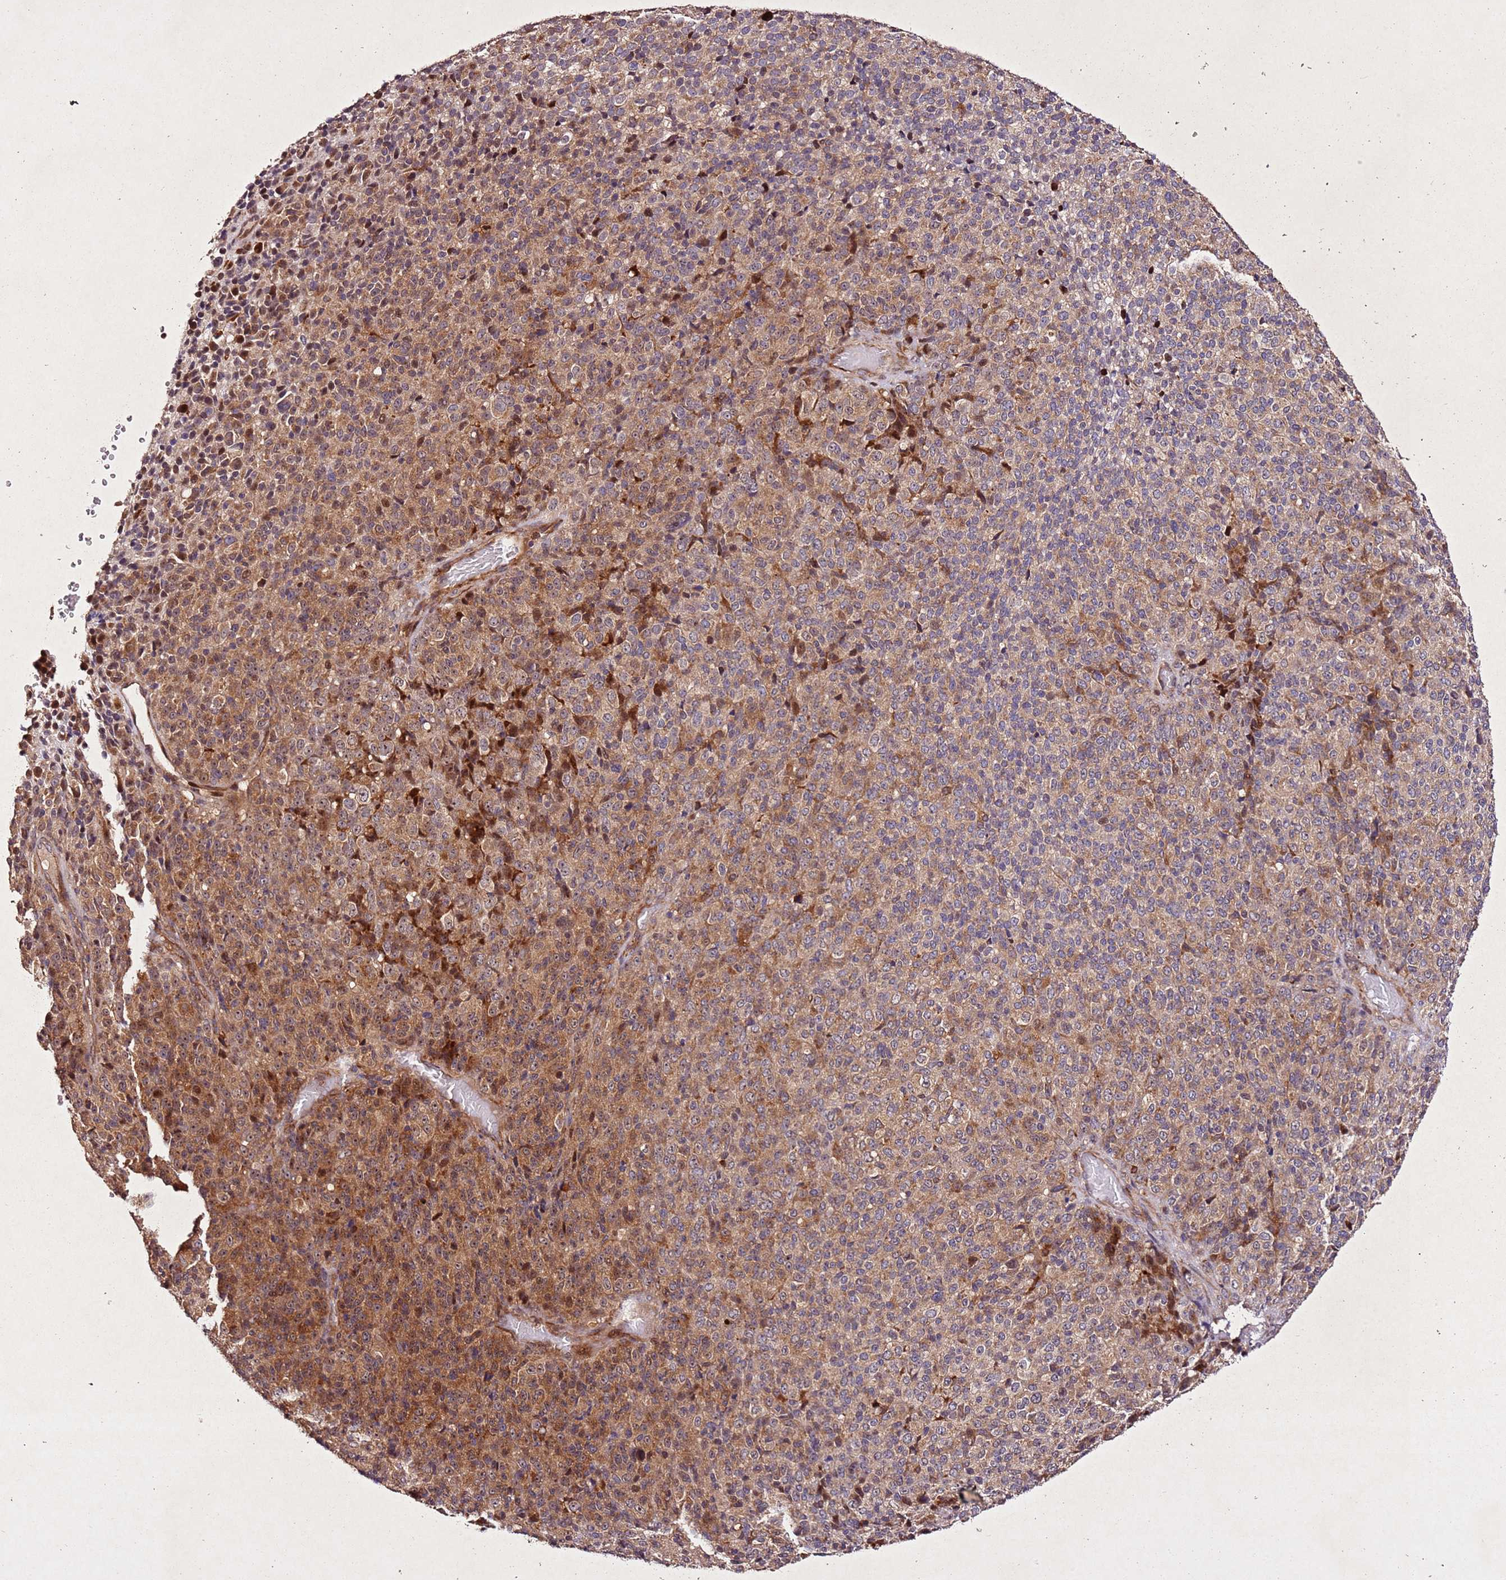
{"staining": {"intensity": "moderate", "quantity": "25%-75%", "location": "cytoplasmic/membranous"}, "tissue": "melanoma", "cell_type": "Tumor cells", "image_type": "cancer", "snomed": [{"axis": "morphology", "description": "Malignant melanoma, Metastatic site"}, {"axis": "topography", "description": "Brain"}], "caption": "This micrograph shows melanoma stained with immunohistochemistry (IHC) to label a protein in brown. The cytoplasmic/membranous of tumor cells show moderate positivity for the protein. Nuclei are counter-stained blue.", "gene": "PTMA", "patient": {"sex": "female", "age": 56}}